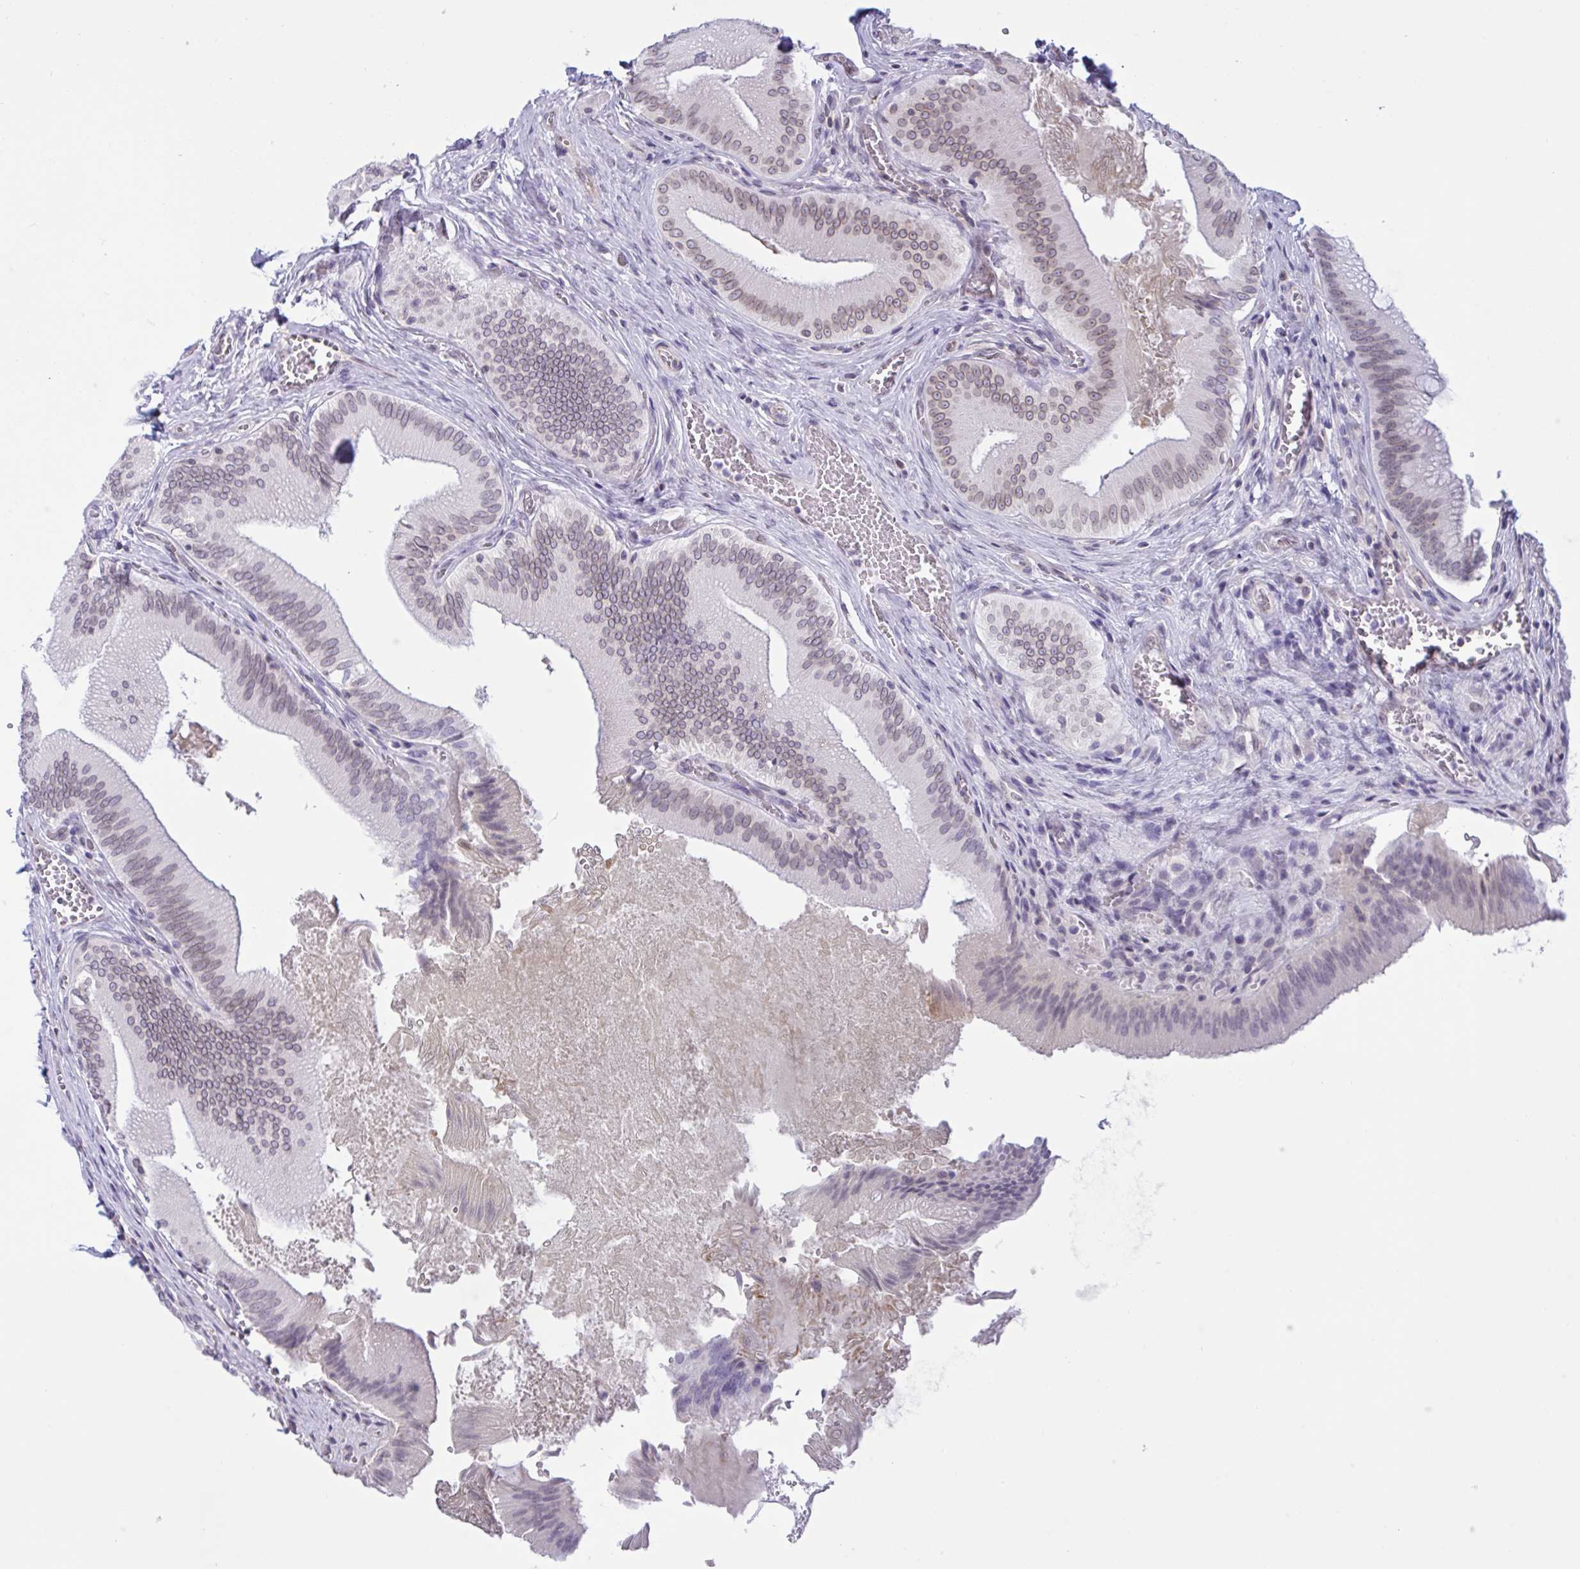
{"staining": {"intensity": "moderate", "quantity": ">75%", "location": "cytoplasmic/membranous,nuclear"}, "tissue": "gallbladder", "cell_type": "Glandular cells", "image_type": "normal", "snomed": [{"axis": "morphology", "description": "Normal tissue, NOS"}, {"axis": "topography", "description": "Gallbladder"}], "caption": "Brown immunohistochemical staining in benign gallbladder shows moderate cytoplasmic/membranous,nuclear staining in approximately >75% of glandular cells.", "gene": "DOCK11", "patient": {"sex": "male", "age": 17}}